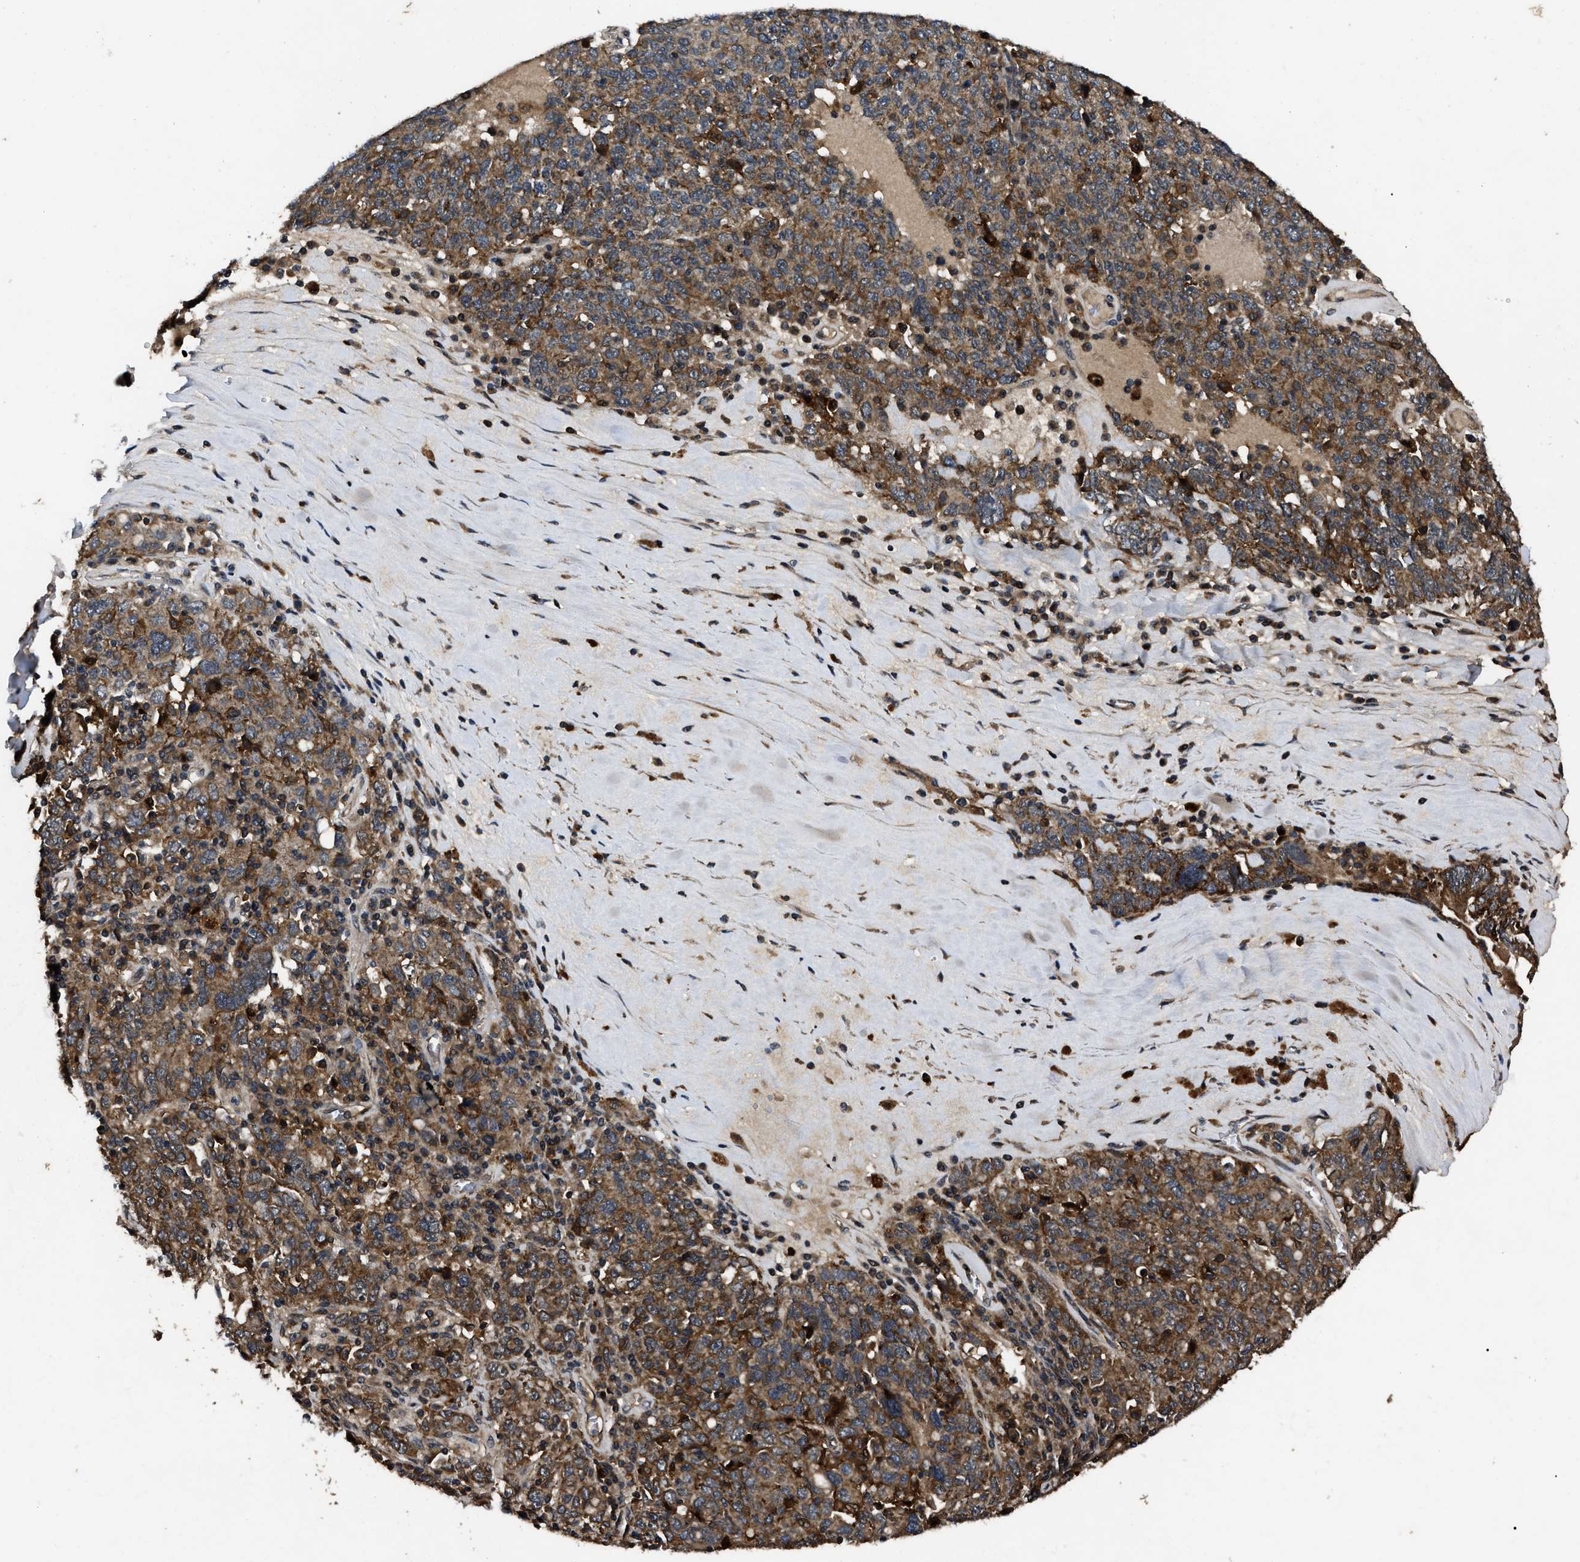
{"staining": {"intensity": "moderate", "quantity": ">75%", "location": "cytoplasmic/membranous"}, "tissue": "ovarian cancer", "cell_type": "Tumor cells", "image_type": "cancer", "snomed": [{"axis": "morphology", "description": "Carcinoma, endometroid"}, {"axis": "topography", "description": "Ovary"}], "caption": "The histopathology image demonstrates a brown stain indicating the presence of a protein in the cytoplasmic/membranous of tumor cells in ovarian cancer. (brown staining indicates protein expression, while blue staining denotes nuclei).", "gene": "PPWD1", "patient": {"sex": "female", "age": 62}}